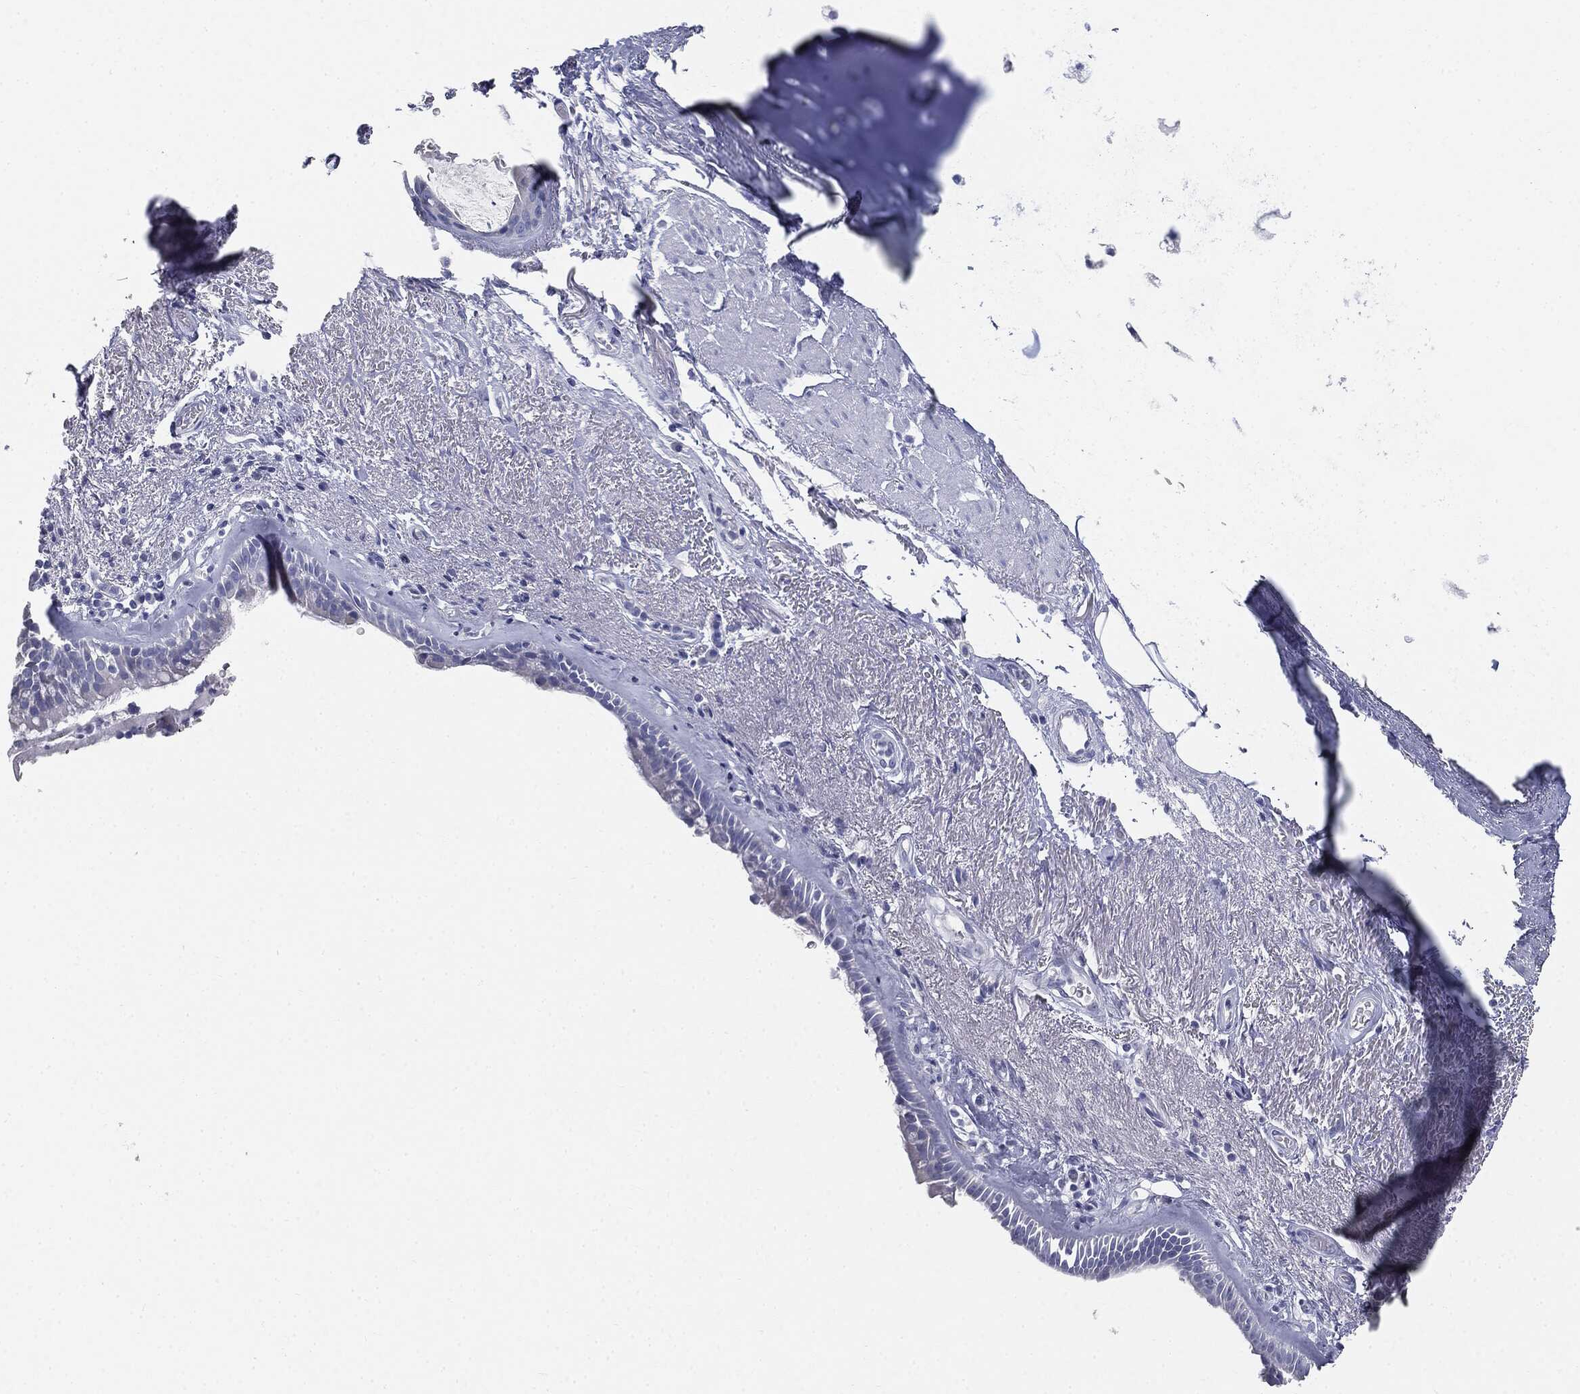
{"staining": {"intensity": "negative", "quantity": "none", "location": "none"}, "tissue": "bronchus", "cell_type": "Respiratory epithelial cells", "image_type": "normal", "snomed": [{"axis": "morphology", "description": "Normal tissue, NOS"}, {"axis": "topography", "description": "Bronchus"}], "caption": "This is a micrograph of immunohistochemistry (IHC) staining of normal bronchus, which shows no staining in respiratory epithelial cells.", "gene": "CUZD1", "patient": {"sex": "male", "age": 82}}